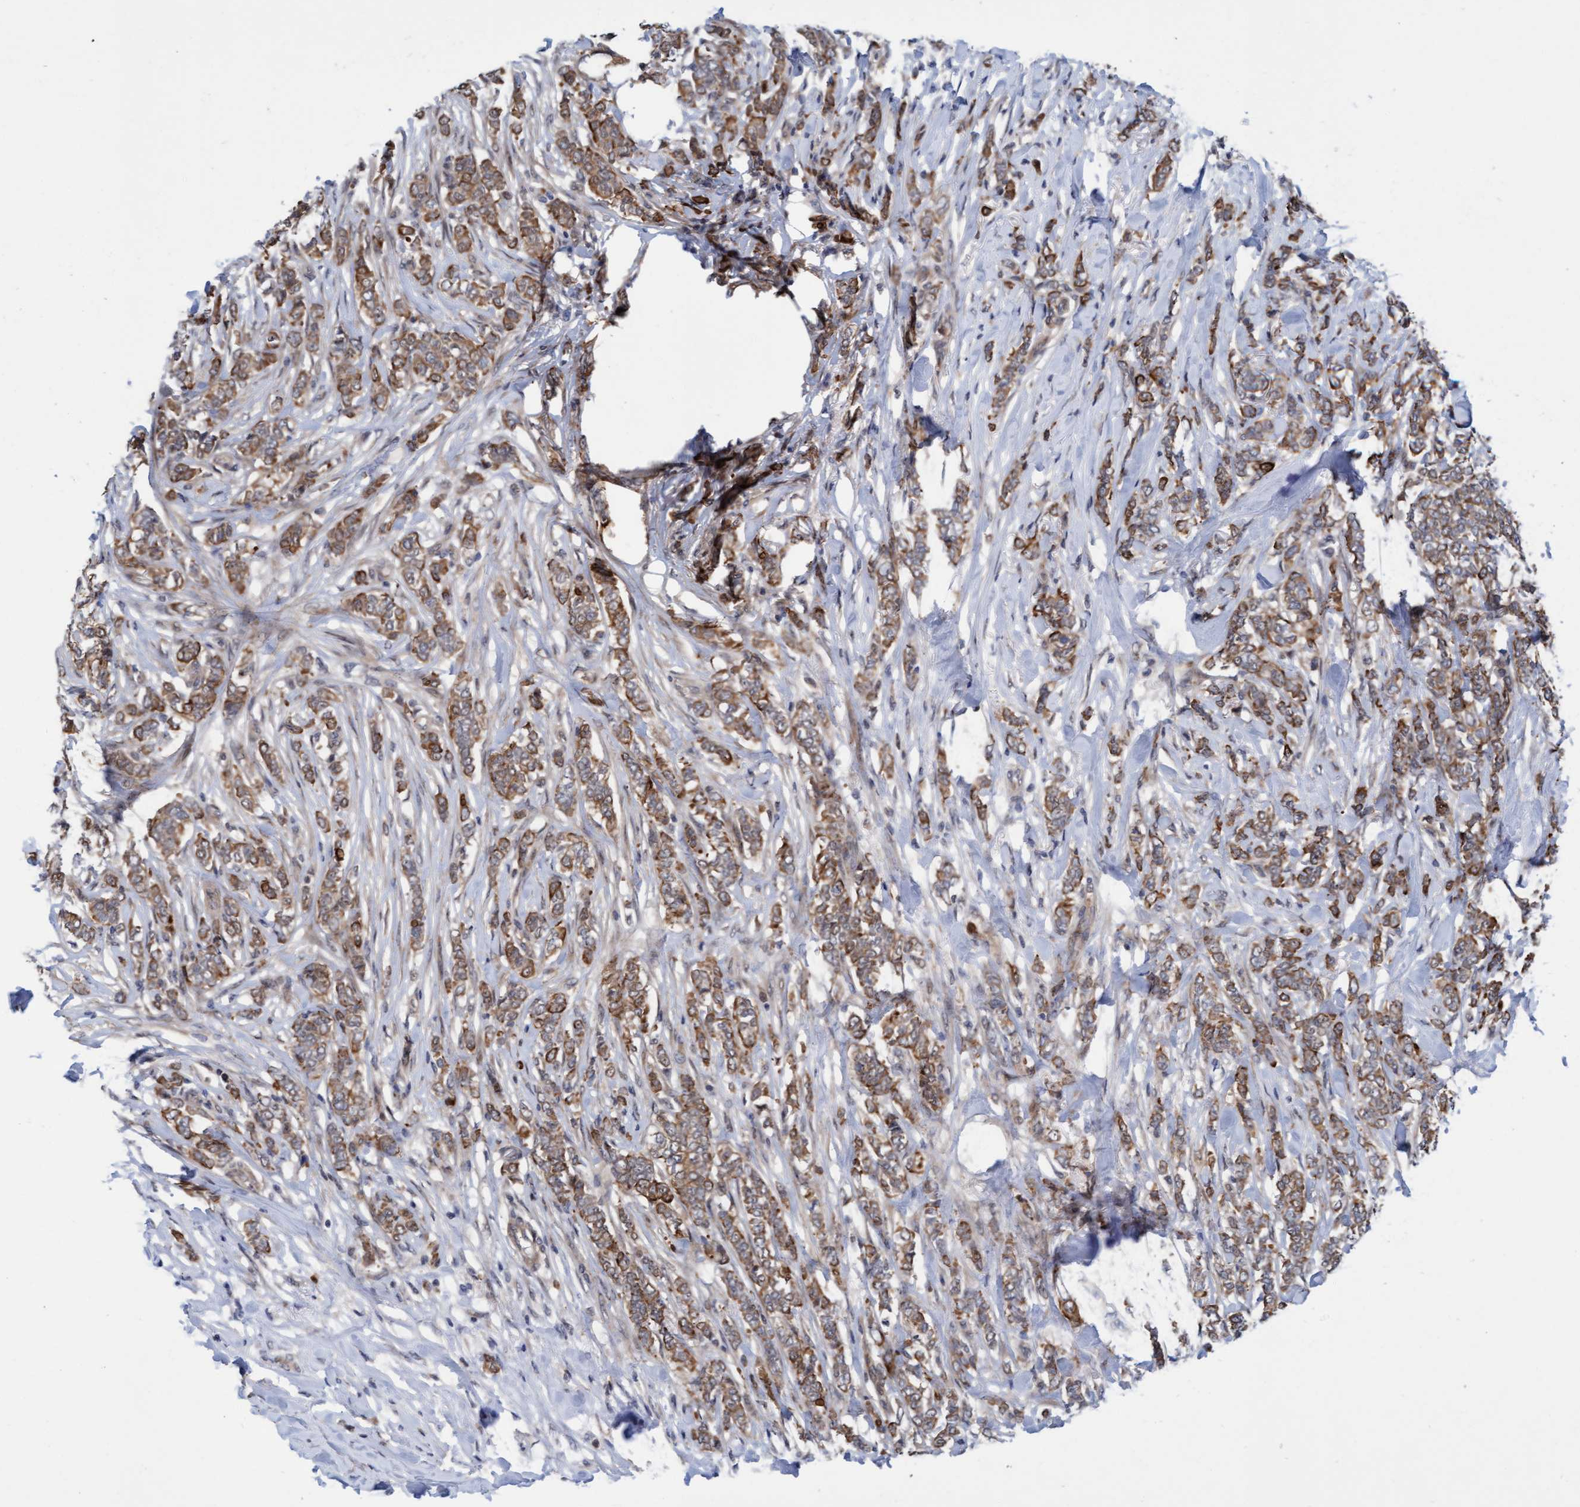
{"staining": {"intensity": "moderate", "quantity": ">75%", "location": "cytoplasmic/membranous"}, "tissue": "breast cancer", "cell_type": "Tumor cells", "image_type": "cancer", "snomed": [{"axis": "morphology", "description": "Lobular carcinoma"}, {"axis": "topography", "description": "Skin"}, {"axis": "topography", "description": "Breast"}], "caption": "Human breast cancer stained with a protein marker displays moderate staining in tumor cells.", "gene": "RAP1GAP2", "patient": {"sex": "female", "age": 46}}